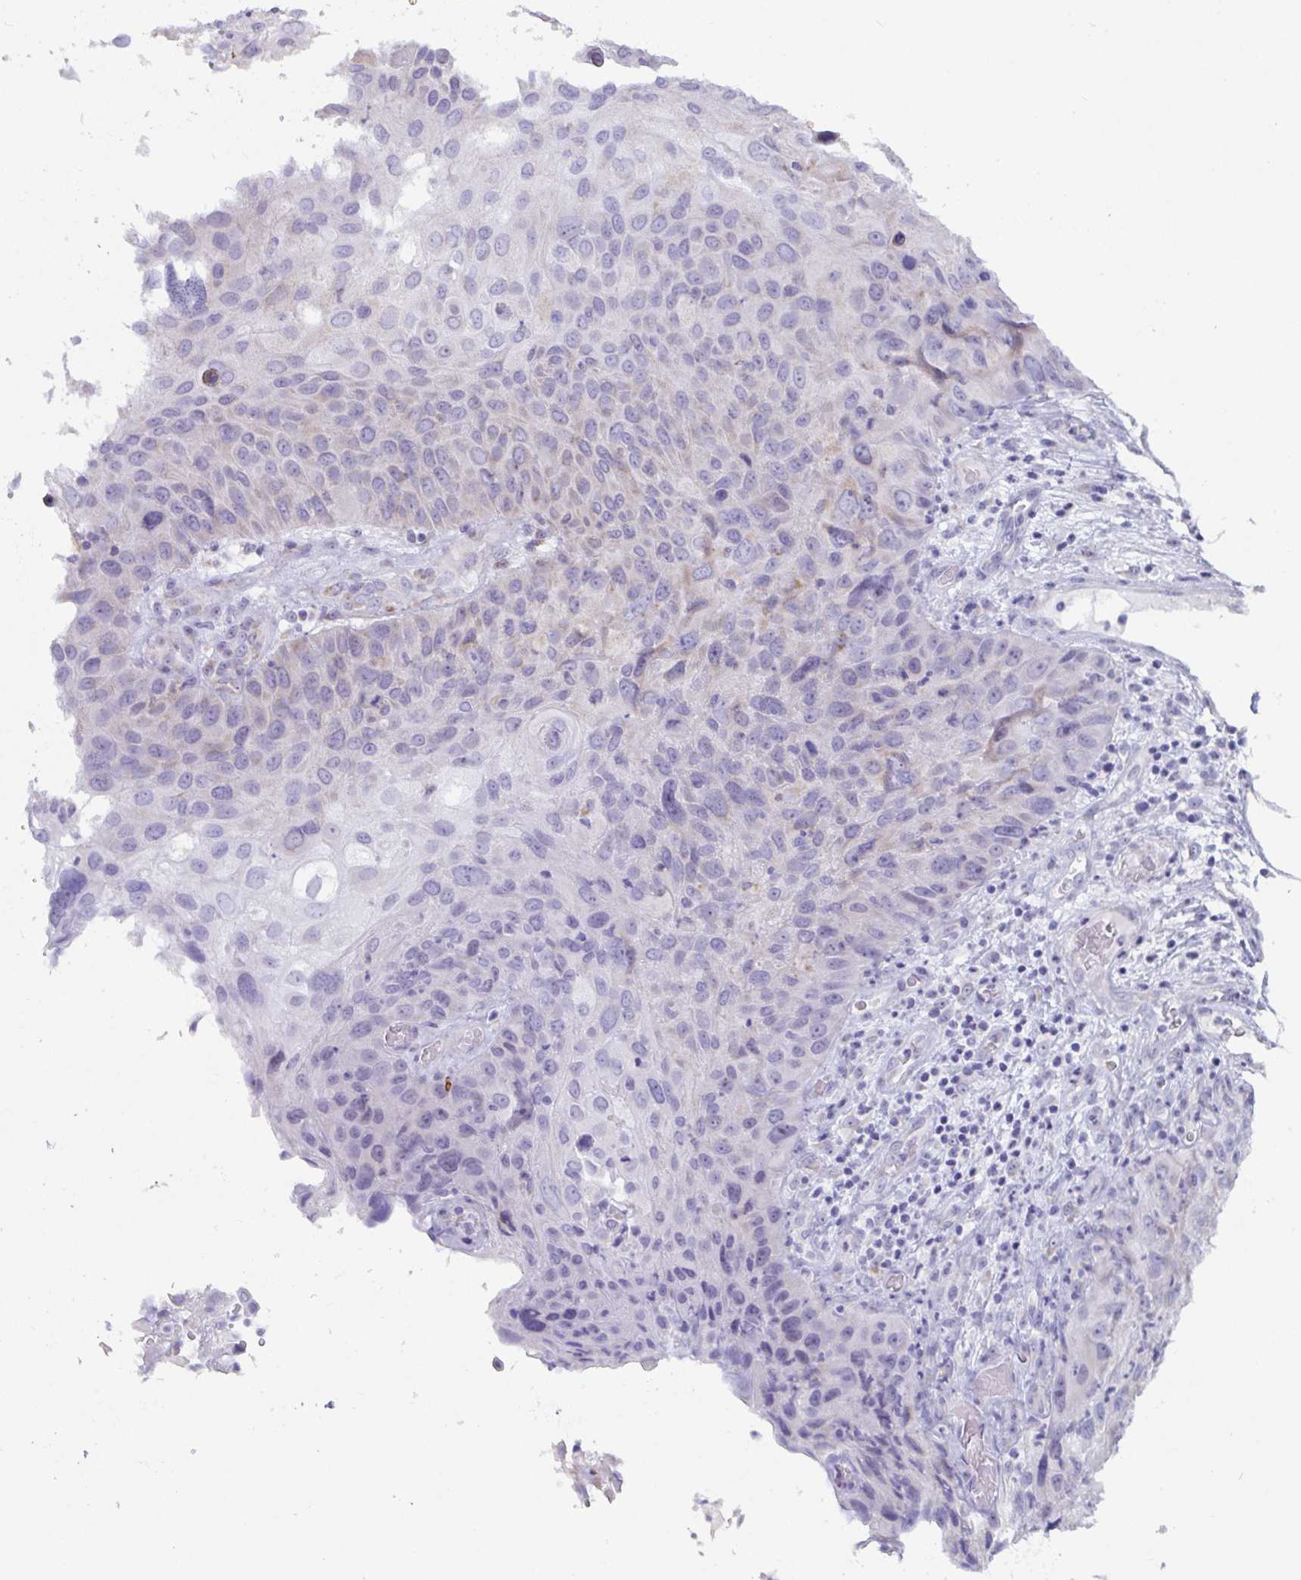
{"staining": {"intensity": "negative", "quantity": "none", "location": "none"}, "tissue": "skin cancer", "cell_type": "Tumor cells", "image_type": "cancer", "snomed": [{"axis": "morphology", "description": "Squamous cell carcinoma, NOS"}, {"axis": "topography", "description": "Skin"}], "caption": "Photomicrograph shows no significant protein expression in tumor cells of skin squamous cell carcinoma.", "gene": "ATP5MJ", "patient": {"sex": "male", "age": 87}}